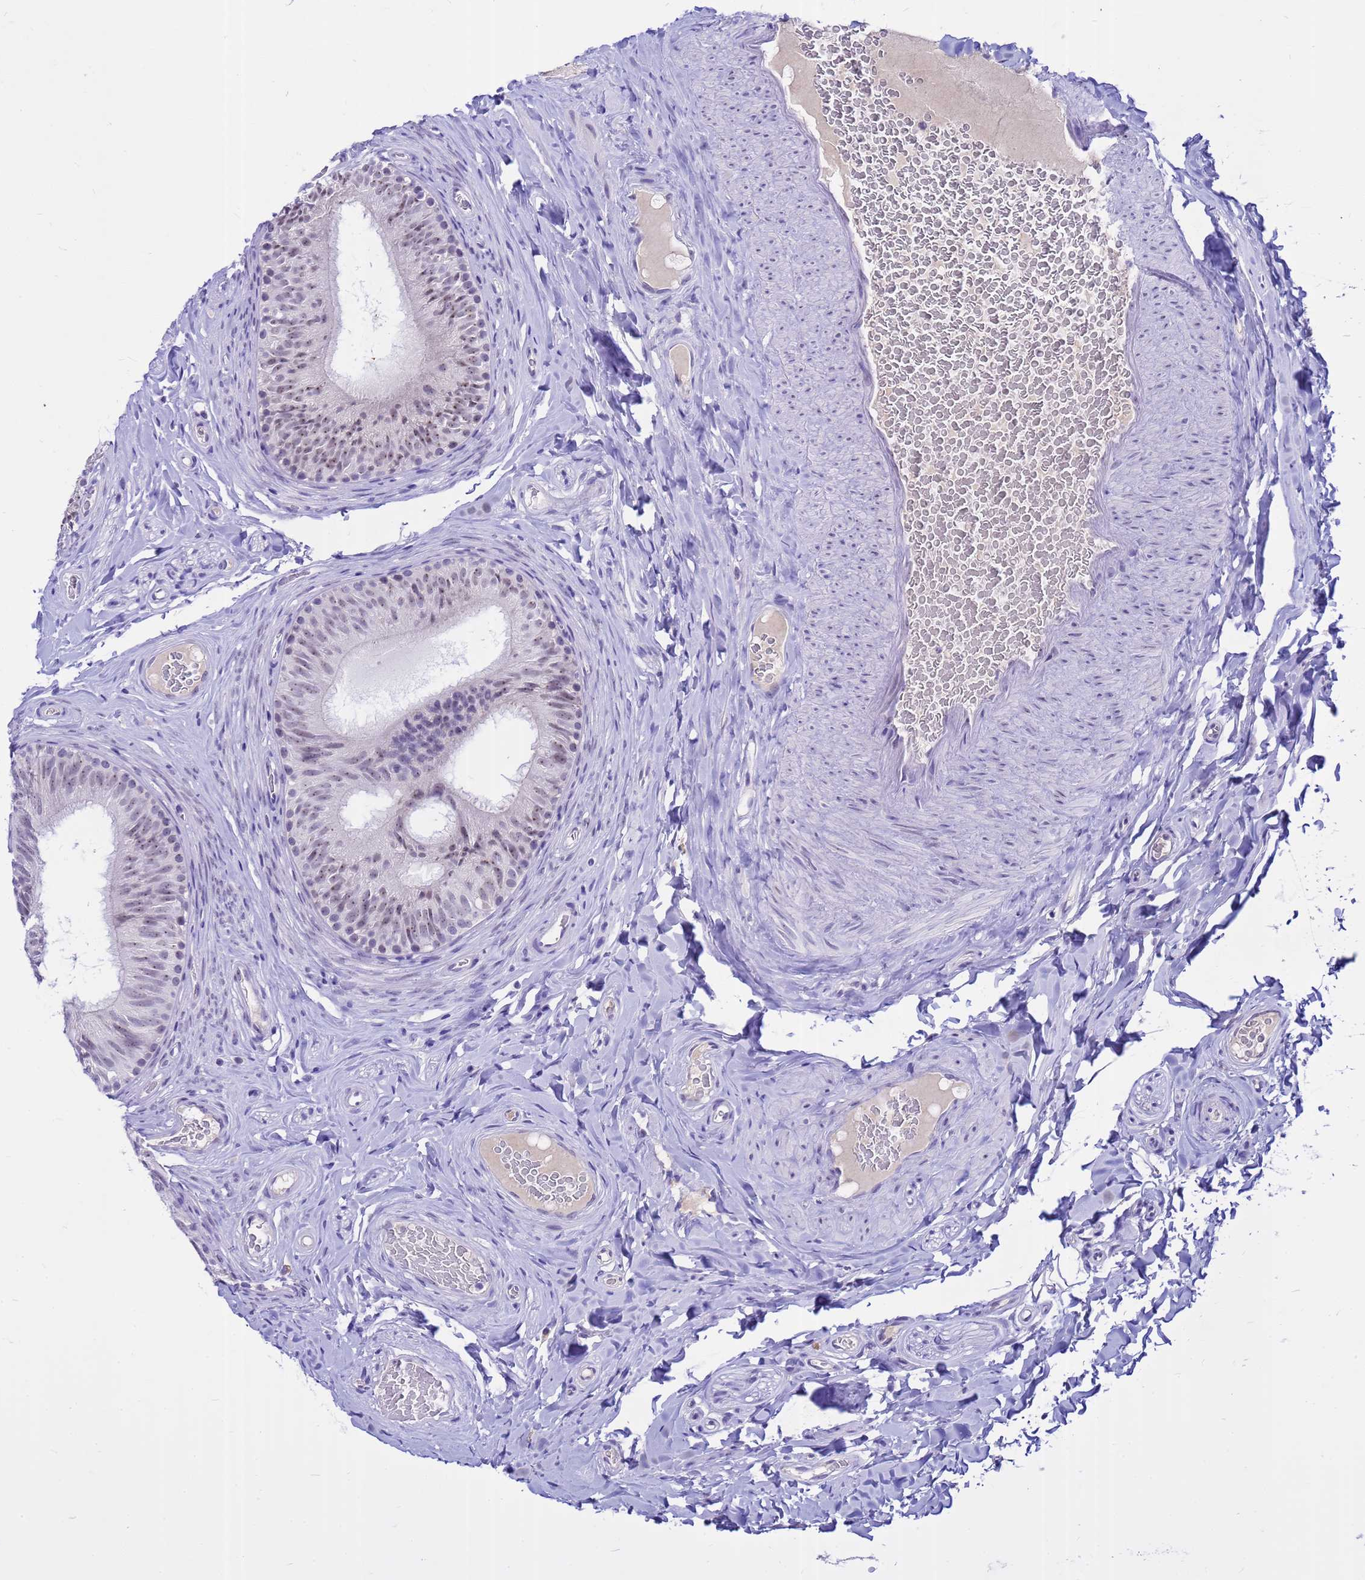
{"staining": {"intensity": "moderate", "quantity": "25%-75%", "location": "nuclear"}, "tissue": "epididymis", "cell_type": "Glandular cells", "image_type": "normal", "snomed": [{"axis": "morphology", "description": "Normal tissue, NOS"}, {"axis": "topography", "description": "Epididymis"}], "caption": "A brown stain highlights moderate nuclear staining of a protein in glandular cells of normal epididymis.", "gene": "DMRTC2", "patient": {"sex": "male", "age": 34}}